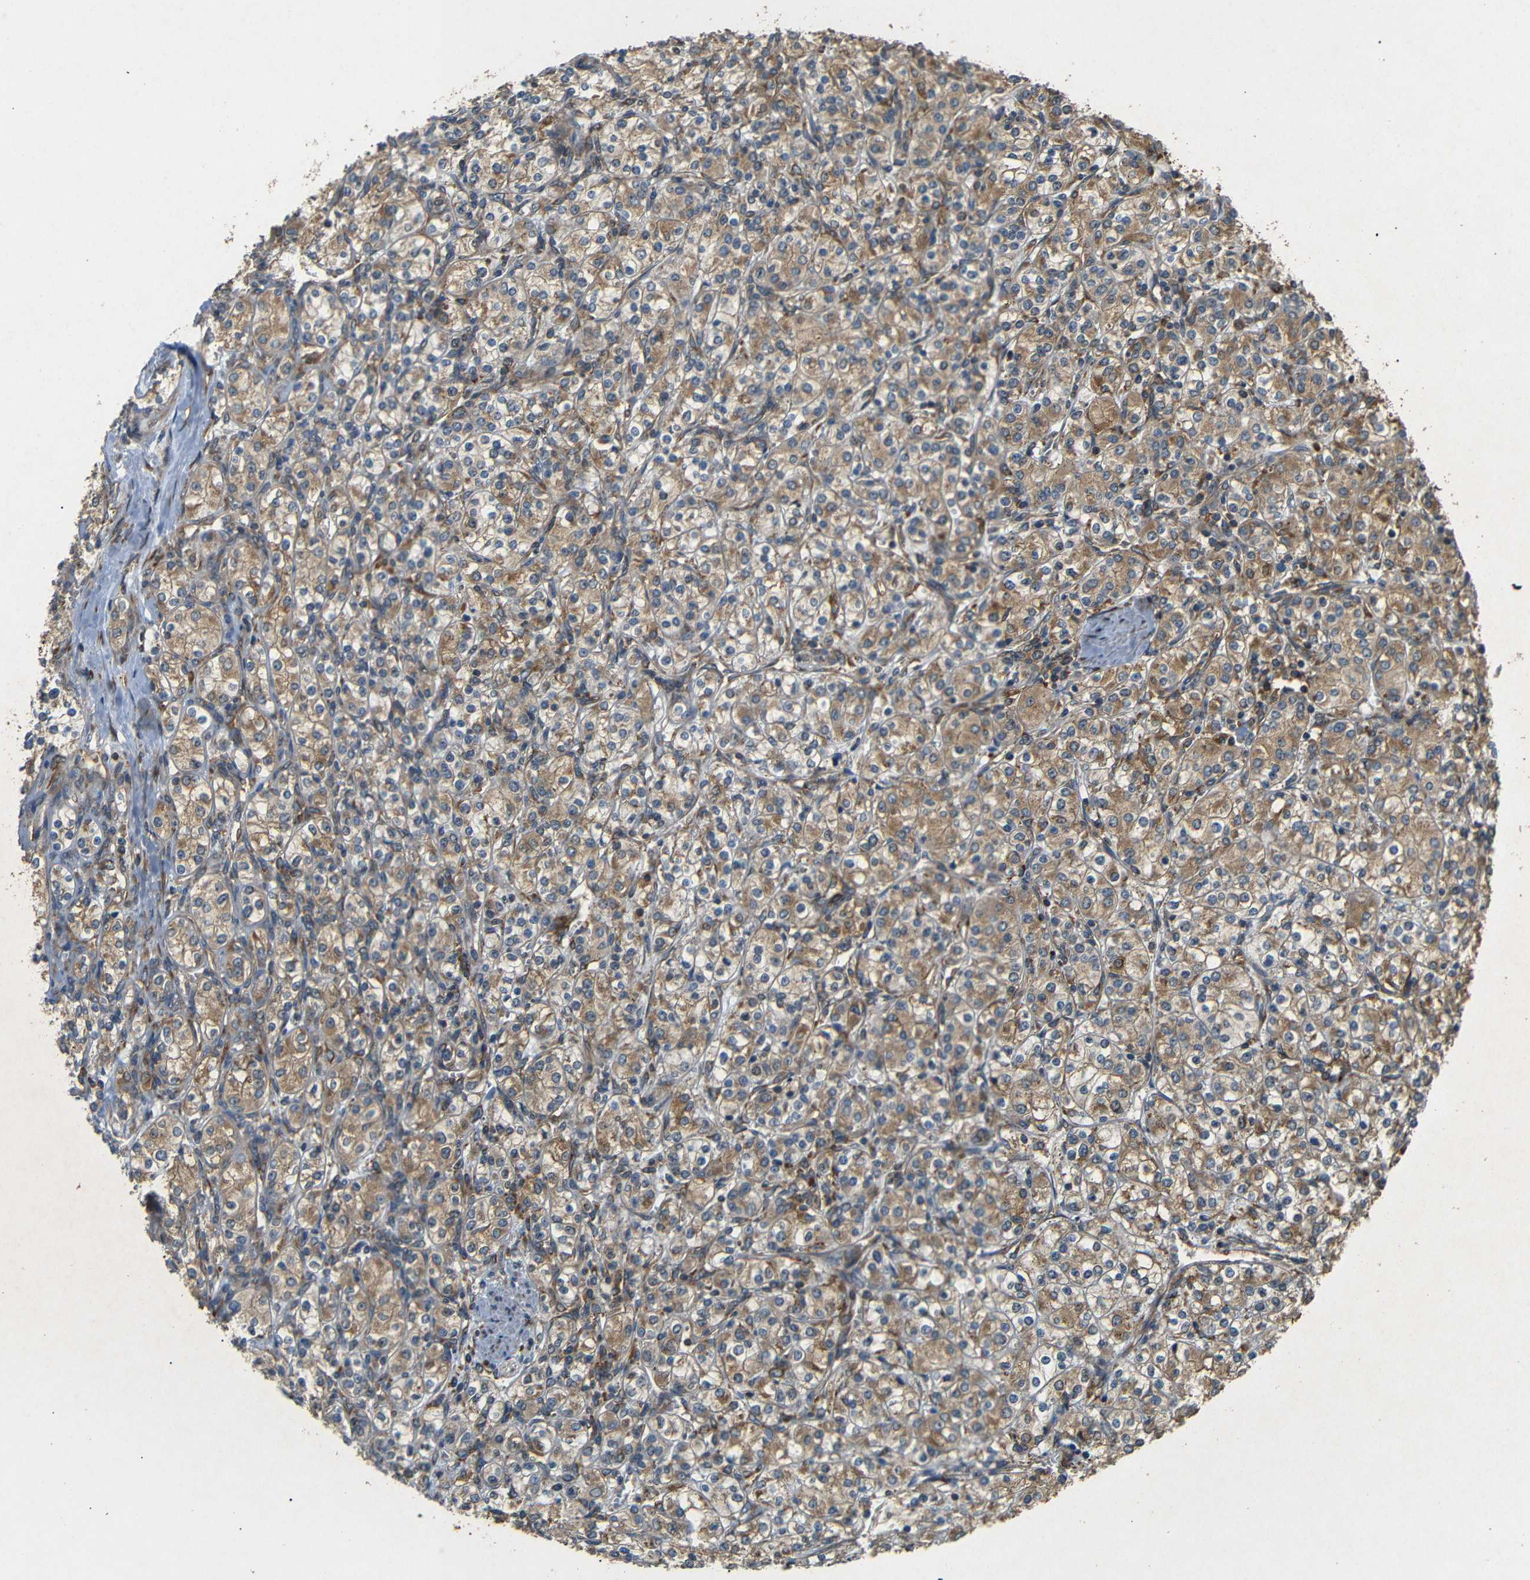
{"staining": {"intensity": "moderate", "quantity": ">75%", "location": "cytoplasmic/membranous"}, "tissue": "renal cancer", "cell_type": "Tumor cells", "image_type": "cancer", "snomed": [{"axis": "morphology", "description": "Adenocarcinoma, NOS"}, {"axis": "topography", "description": "Kidney"}], "caption": "About >75% of tumor cells in human renal adenocarcinoma reveal moderate cytoplasmic/membranous protein expression as visualized by brown immunohistochemical staining.", "gene": "BTF3", "patient": {"sex": "male", "age": 77}}